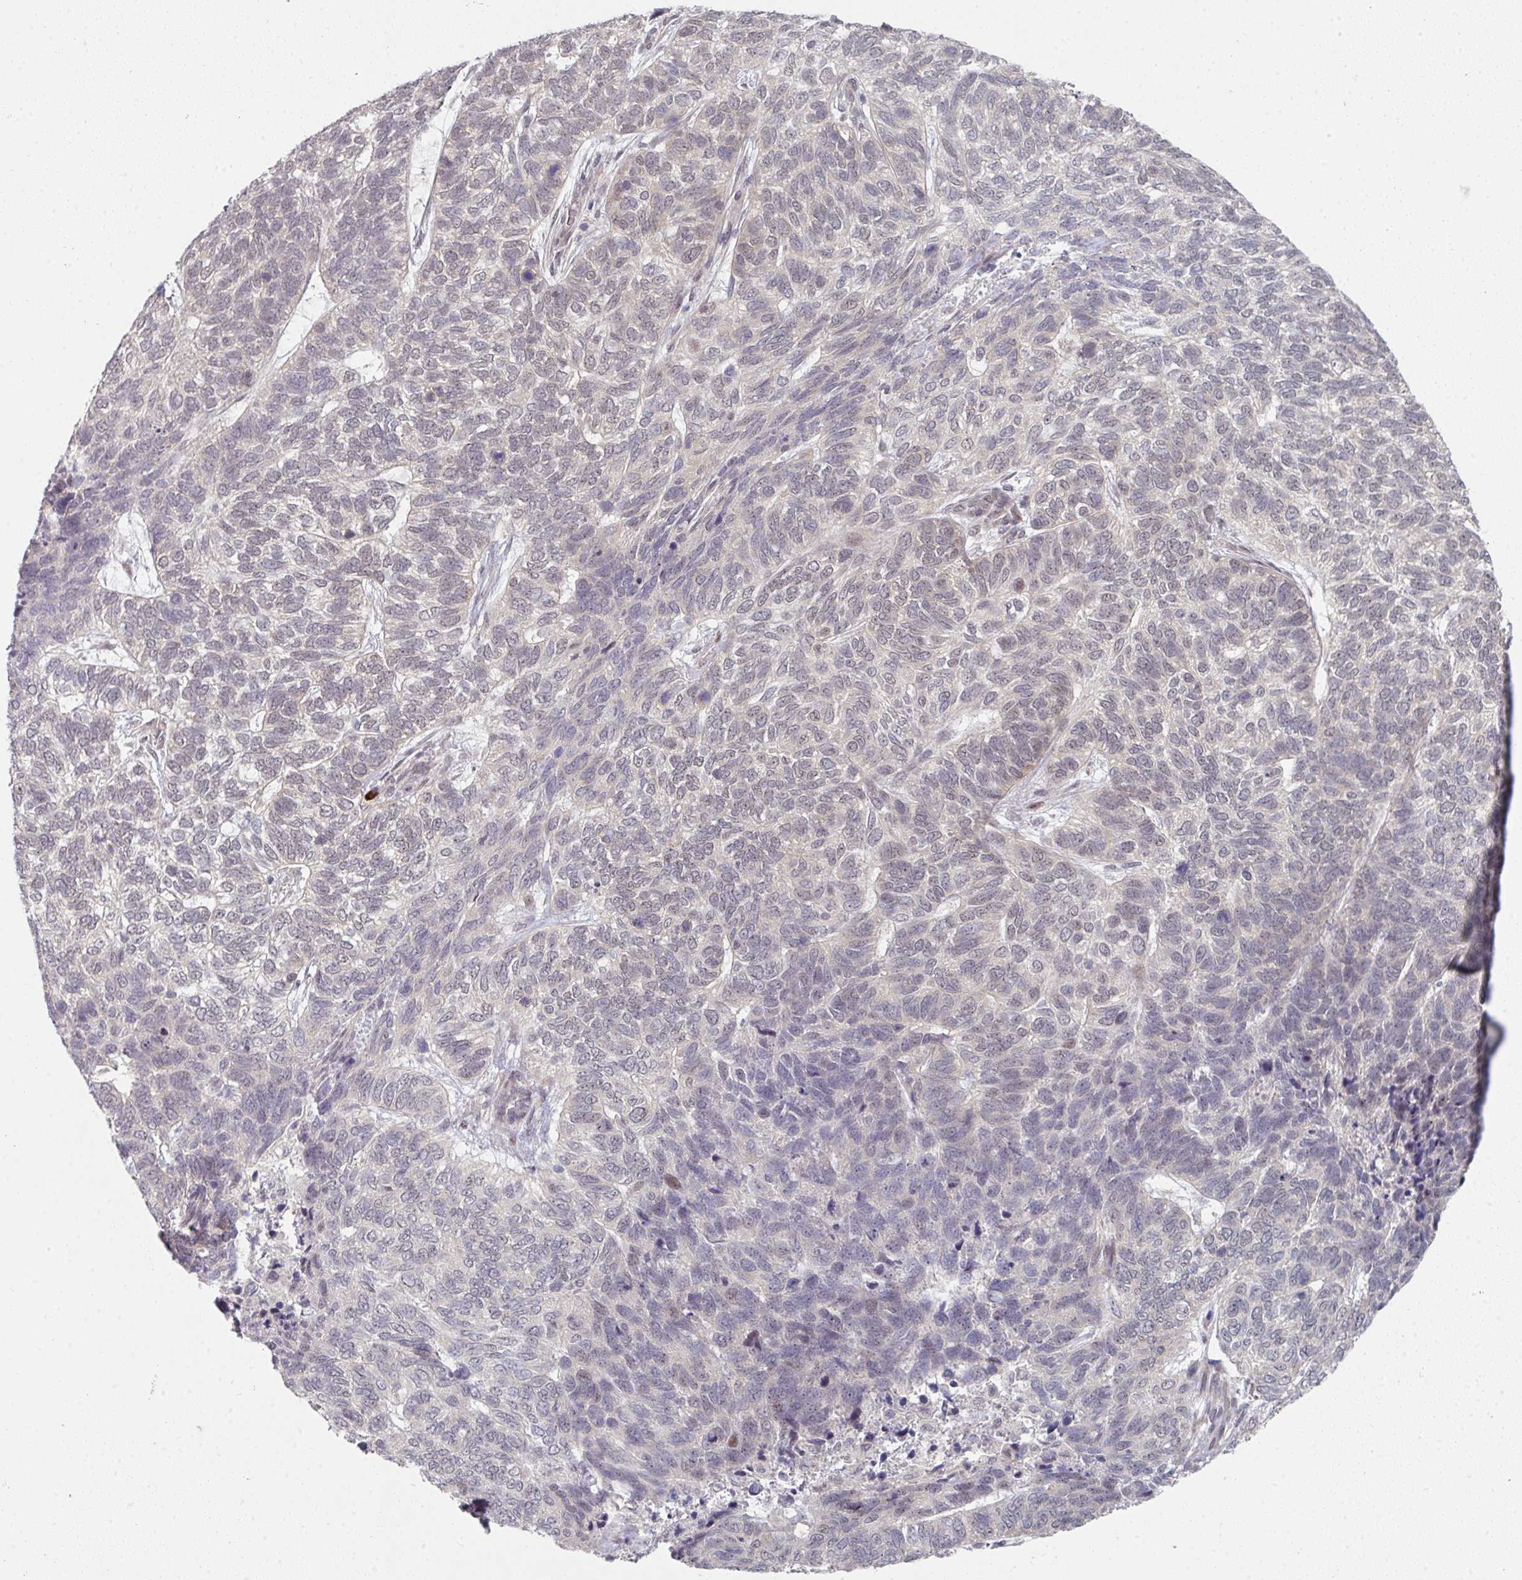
{"staining": {"intensity": "negative", "quantity": "none", "location": "none"}, "tissue": "skin cancer", "cell_type": "Tumor cells", "image_type": "cancer", "snomed": [{"axis": "morphology", "description": "Basal cell carcinoma"}, {"axis": "topography", "description": "Skin"}], "caption": "The image reveals no significant expression in tumor cells of skin cancer (basal cell carcinoma).", "gene": "TMCC1", "patient": {"sex": "female", "age": 65}}